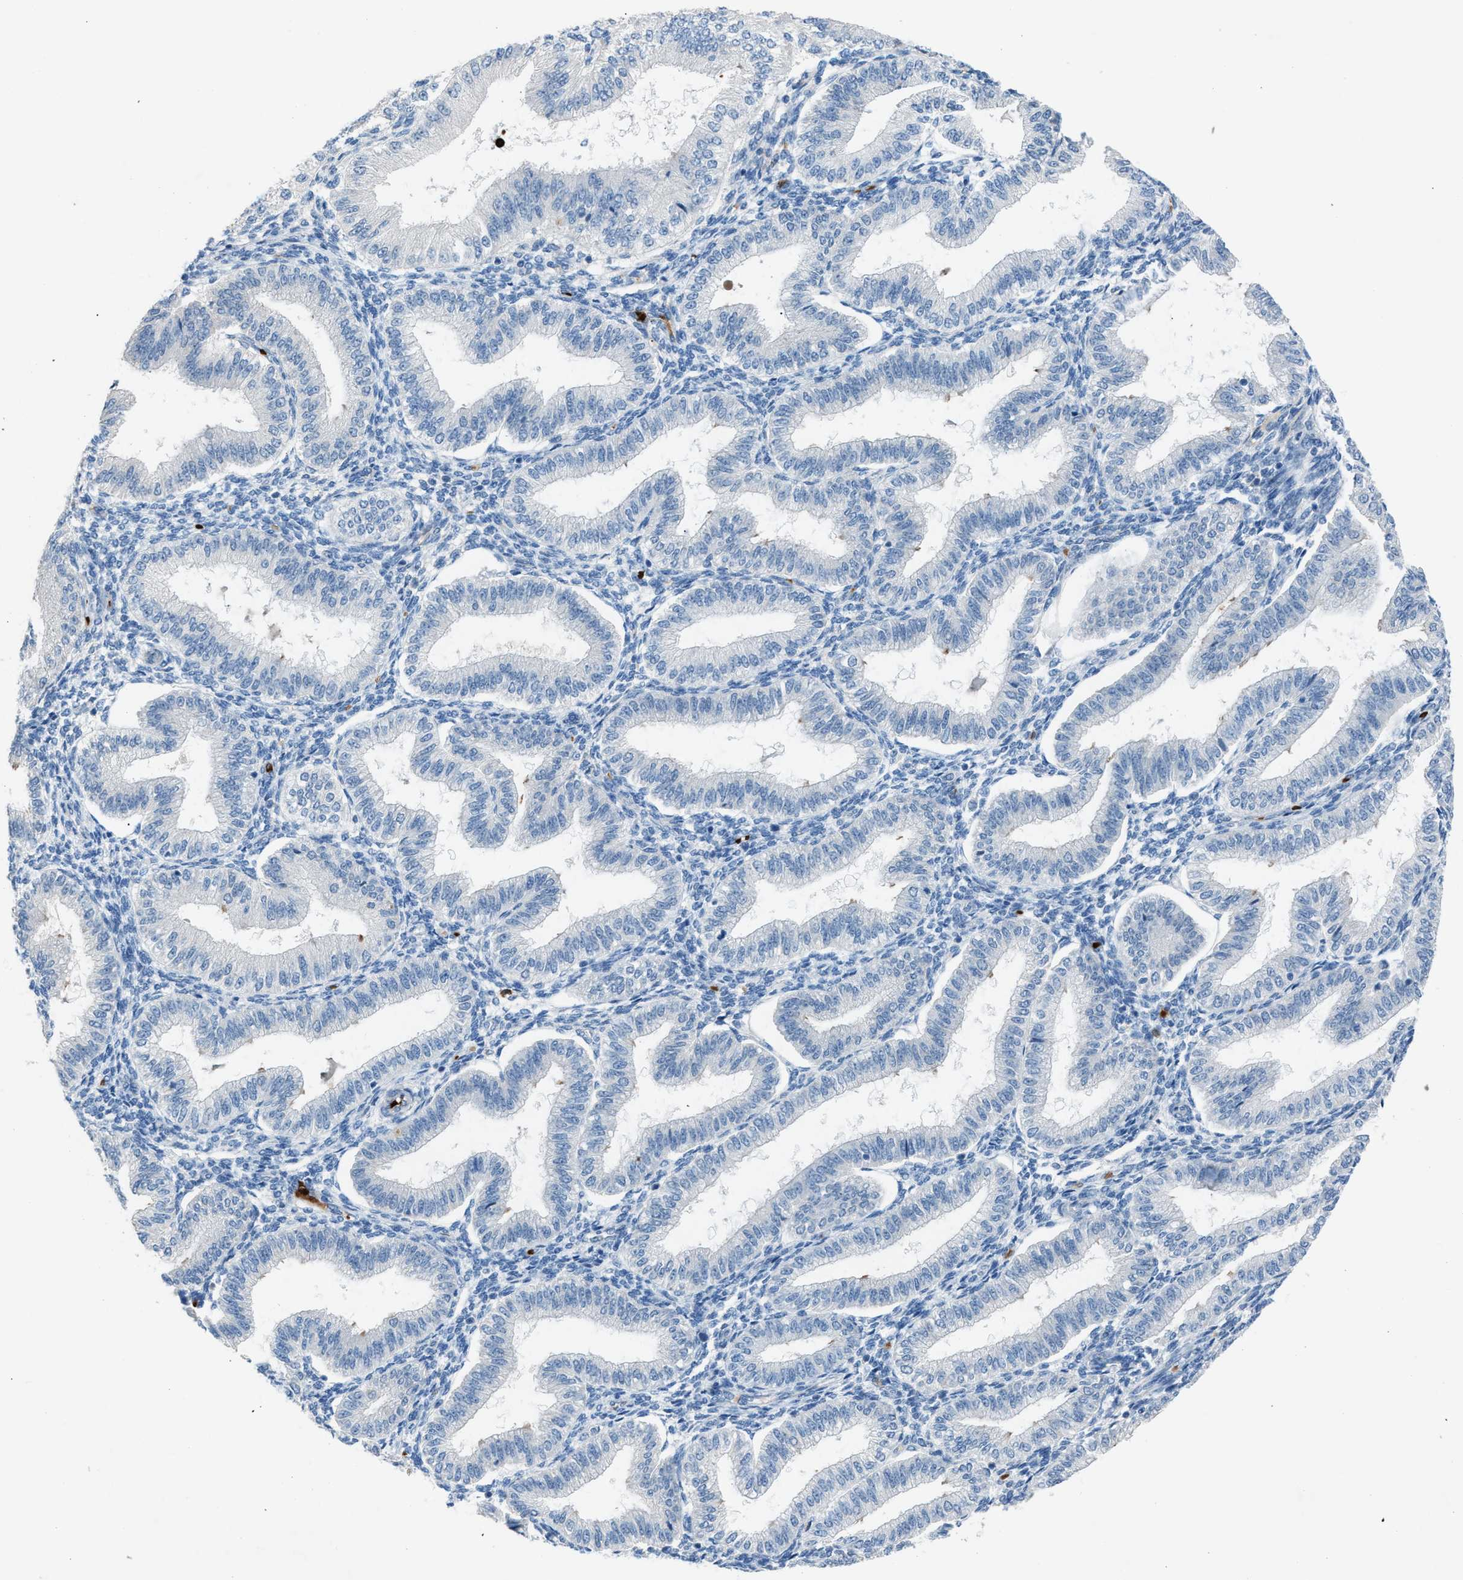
{"staining": {"intensity": "weak", "quantity": "<25%", "location": "cytoplasmic/membranous"}, "tissue": "endometrium", "cell_type": "Cells in endometrial stroma", "image_type": "normal", "snomed": [{"axis": "morphology", "description": "Normal tissue, NOS"}, {"axis": "topography", "description": "Endometrium"}], "caption": "This is a image of IHC staining of unremarkable endometrium, which shows no staining in cells in endometrial stroma. (Brightfield microscopy of DAB (3,3'-diaminobenzidine) immunohistochemistry (IHC) at high magnification).", "gene": "CFAP77", "patient": {"sex": "female", "age": 39}}